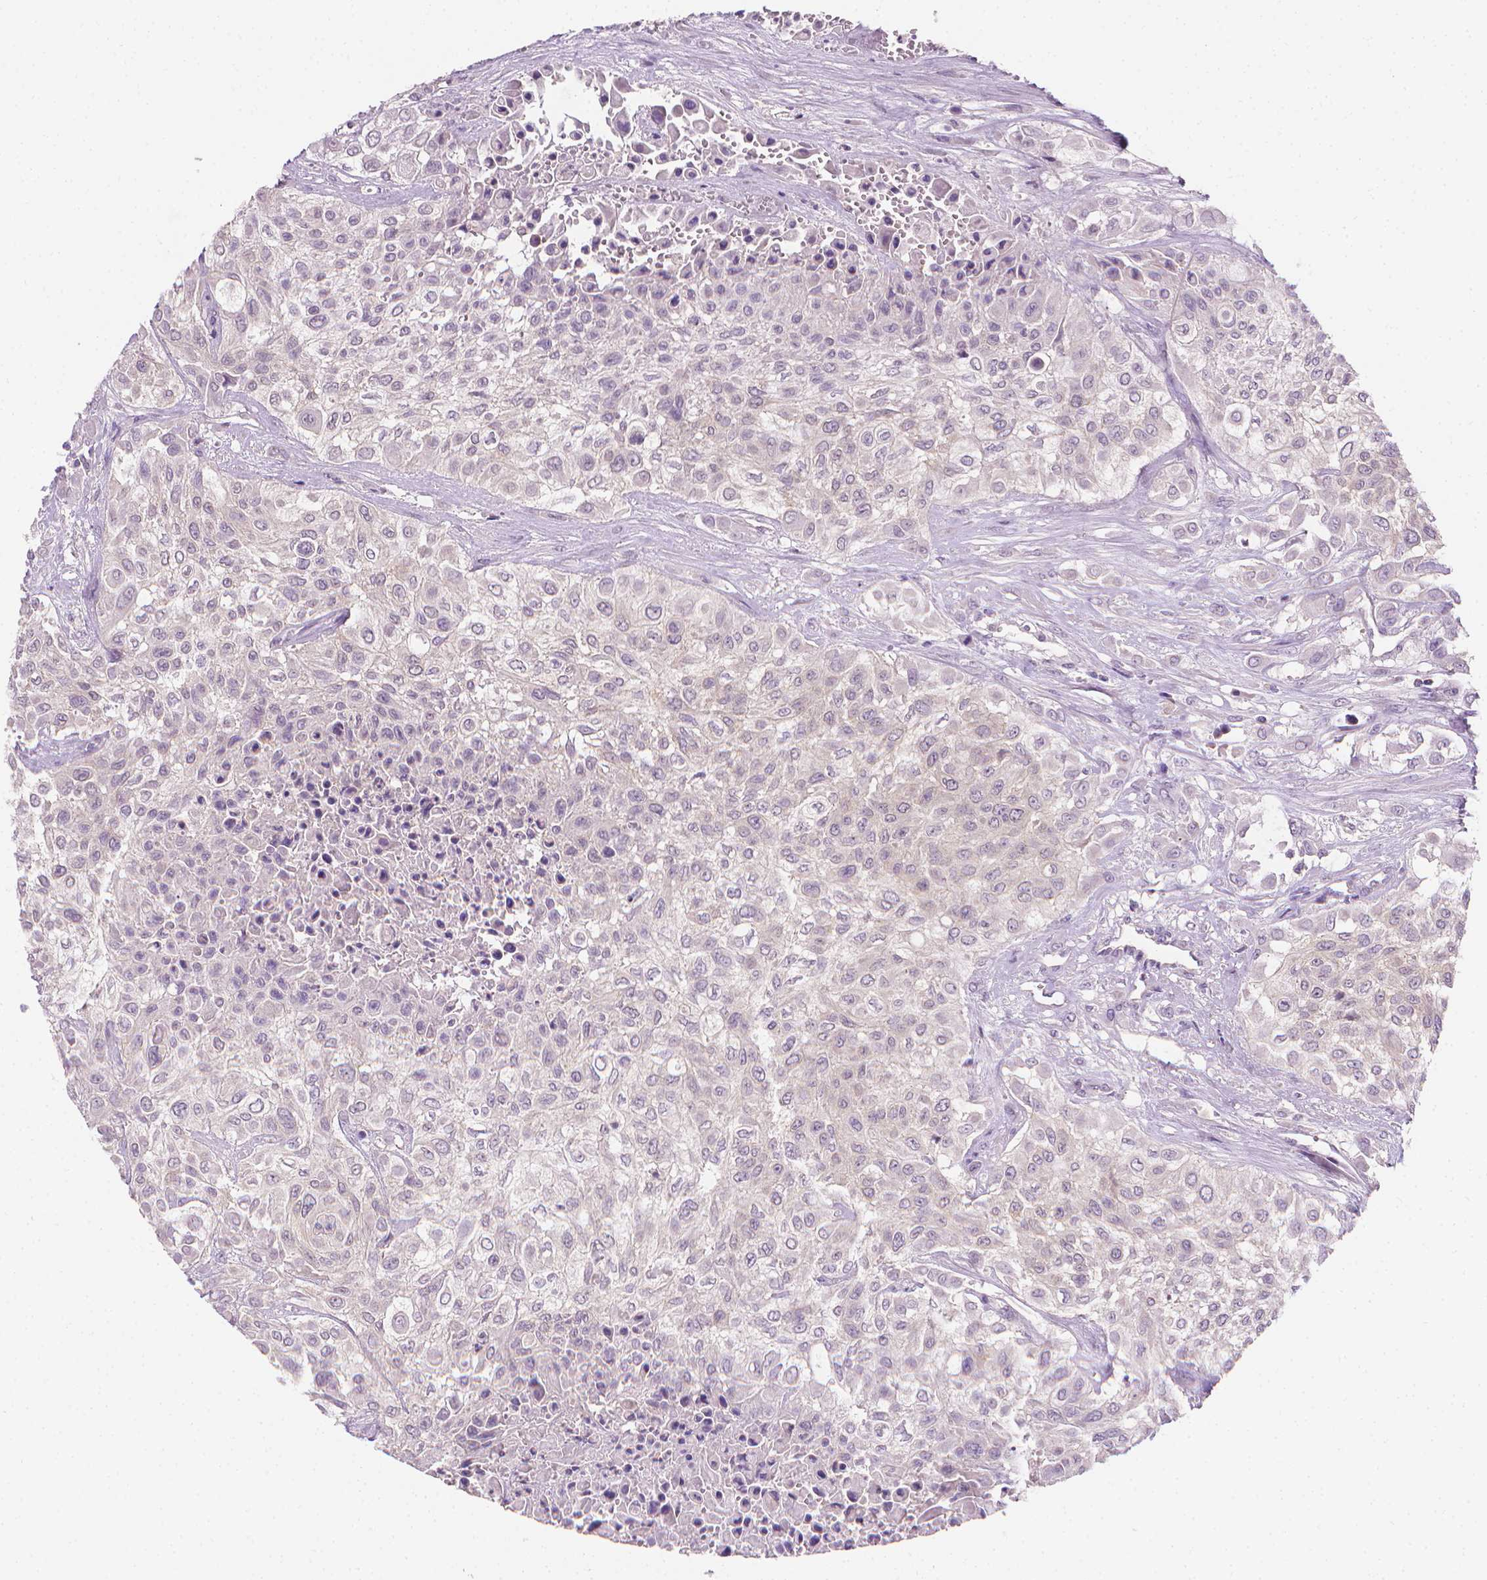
{"staining": {"intensity": "negative", "quantity": "none", "location": "none"}, "tissue": "urothelial cancer", "cell_type": "Tumor cells", "image_type": "cancer", "snomed": [{"axis": "morphology", "description": "Urothelial carcinoma, High grade"}, {"axis": "topography", "description": "Urinary bladder"}], "caption": "IHC of human urothelial cancer displays no staining in tumor cells.", "gene": "FASN", "patient": {"sex": "male", "age": 57}}